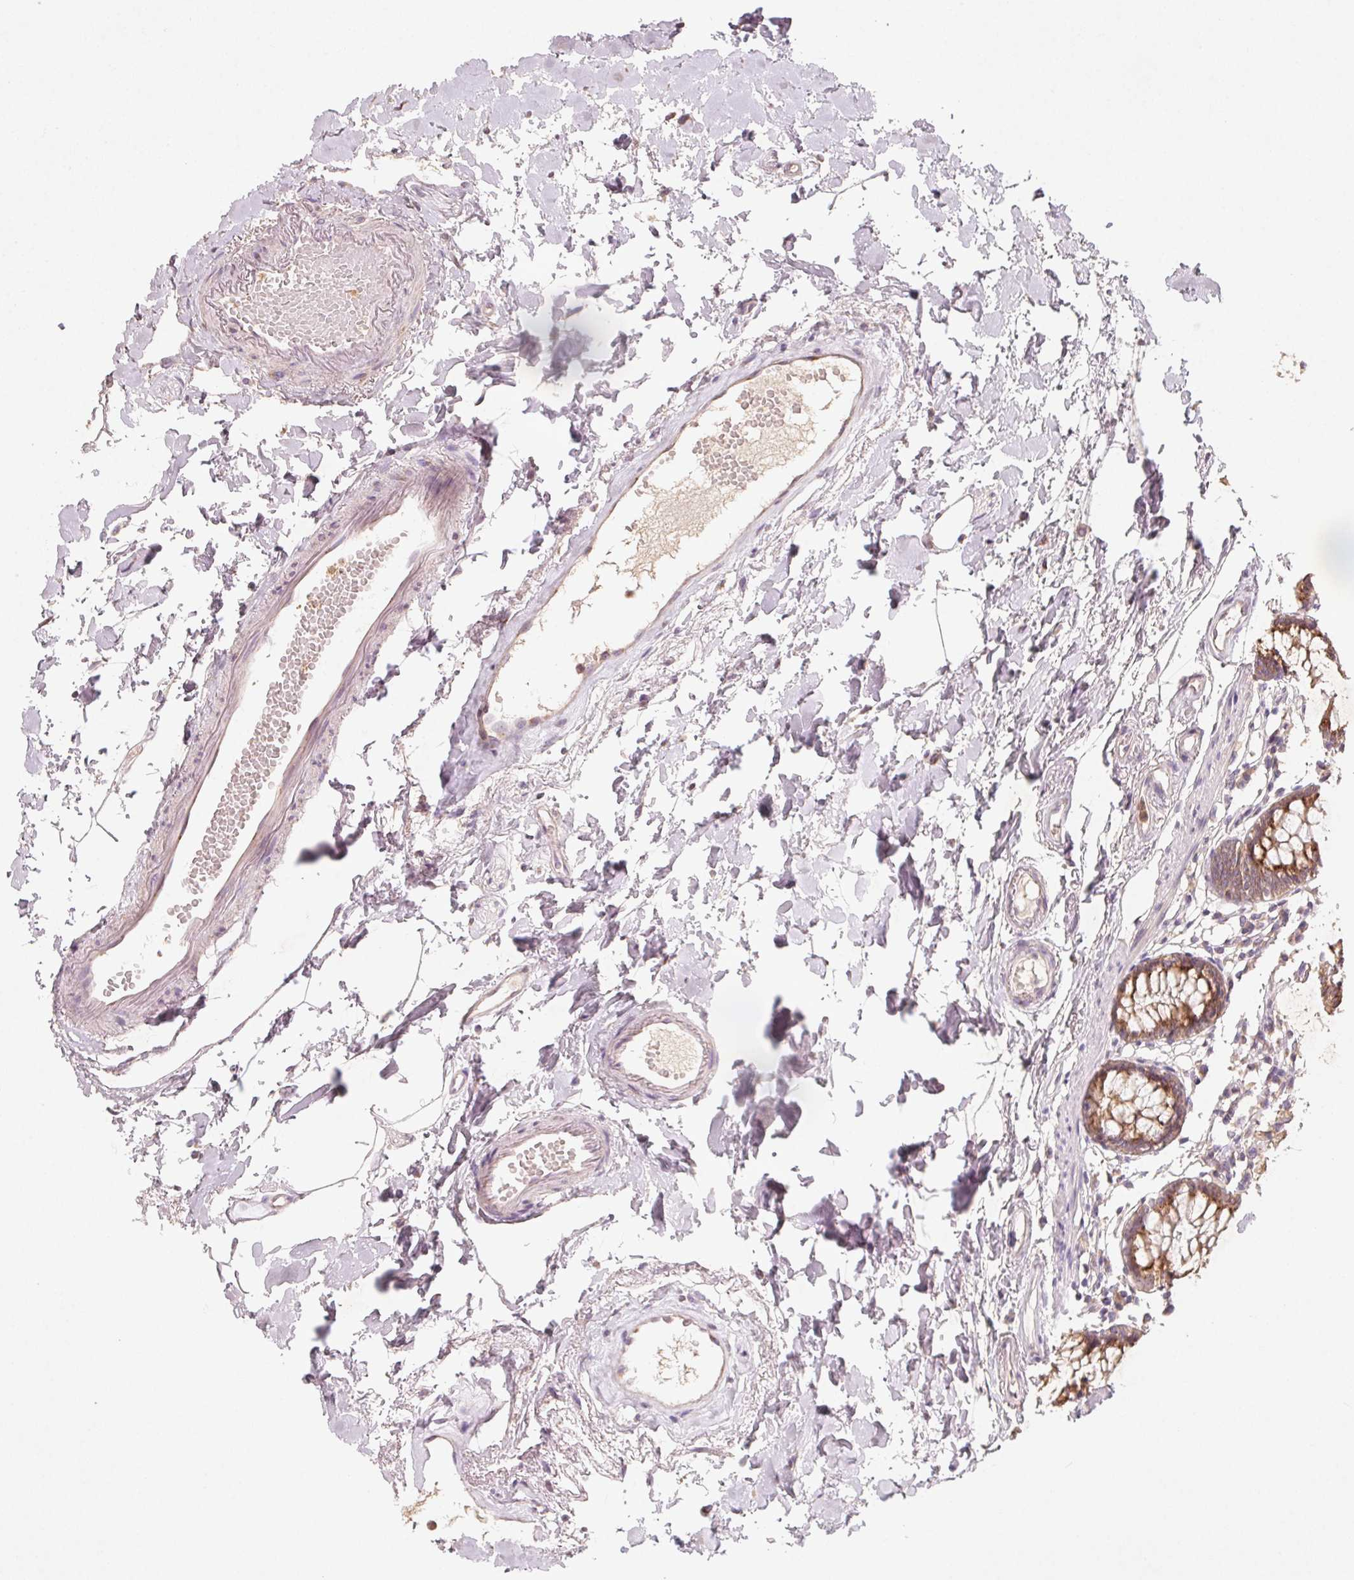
{"staining": {"intensity": "negative", "quantity": "none", "location": "none"}, "tissue": "colon", "cell_type": "Endothelial cells", "image_type": "normal", "snomed": [{"axis": "morphology", "description": "Normal tissue, NOS"}, {"axis": "topography", "description": "Colon"}], "caption": "Protein analysis of benign colon demonstrates no significant positivity in endothelial cells. (Immunohistochemistry (ihc), brightfield microscopy, high magnification).", "gene": "AP1S1", "patient": {"sex": "female", "age": 84}}